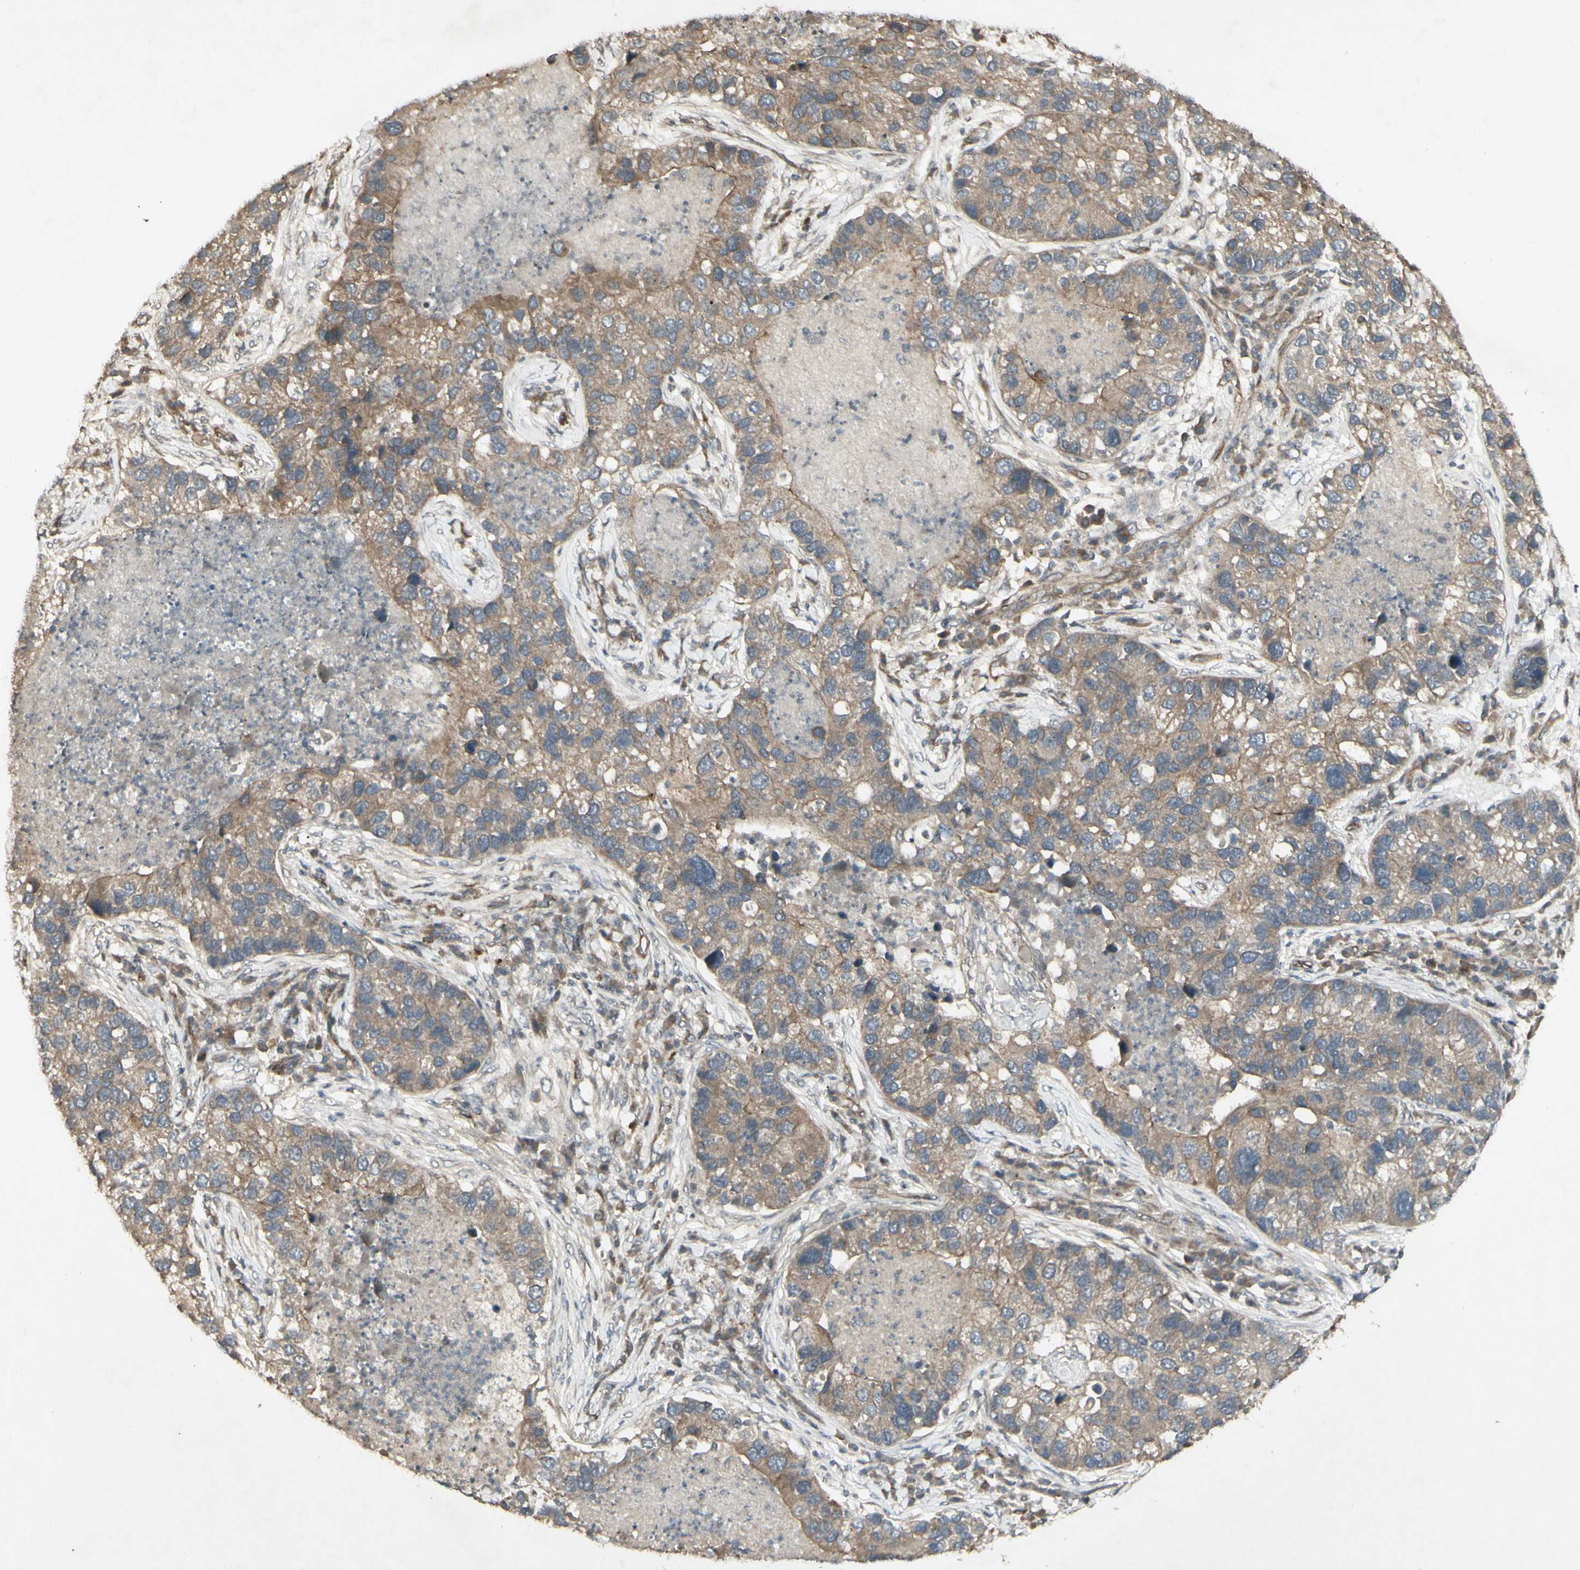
{"staining": {"intensity": "weak", "quantity": "<25%", "location": "cytoplasmic/membranous"}, "tissue": "lung cancer", "cell_type": "Tumor cells", "image_type": "cancer", "snomed": [{"axis": "morphology", "description": "Normal tissue, NOS"}, {"axis": "morphology", "description": "Adenocarcinoma, NOS"}, {"axis": "topography", "description": "Bronchus"}, {"axis": "topography", "description": "Lung"}], "caption": "Tumor cells show no significant protein expression in lung cancer (adenocarcinoma).", "gene": "JAG1", "patient": {"sex": "male", "age": 54}}